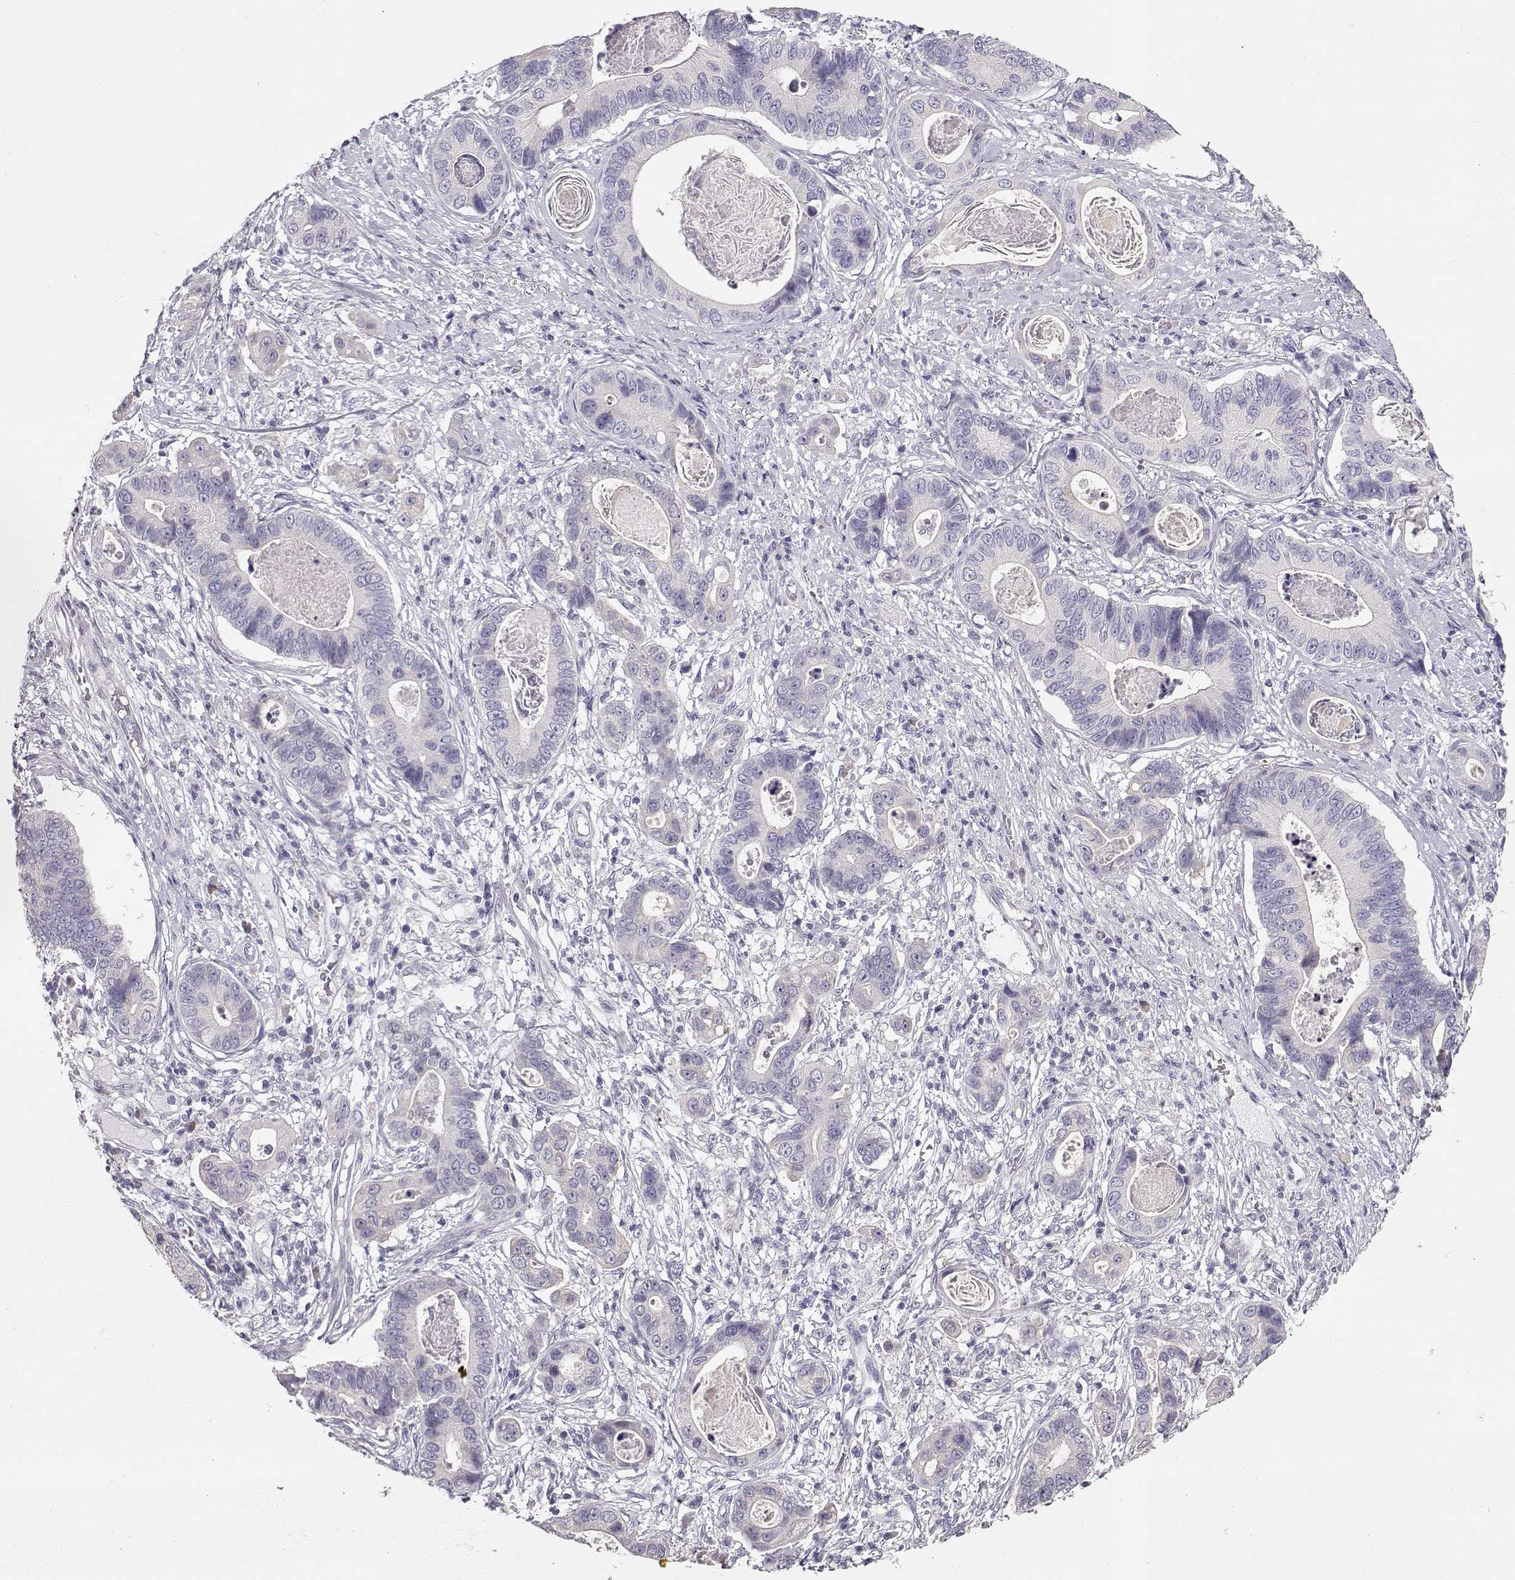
{"staining": {"intensity": "negative", "quantity": "none", "location": "none"}, "tissue": "stomach cancer", "cell_type": "Tumor cells", "image_type": "cancer", "snomed": [{"axis": "morphology", "description": "Adenocarcinoma, NOS"}, {"axis": "topography", "description": "Stomach"}], "caption": "This is an immunohistochemistry (IHC) image of human stomach adenocarcinoma. There is no expression in tumor cells.", "gene": "GLIPR1L2", "patient": {"sex": "male", "age": 84}}